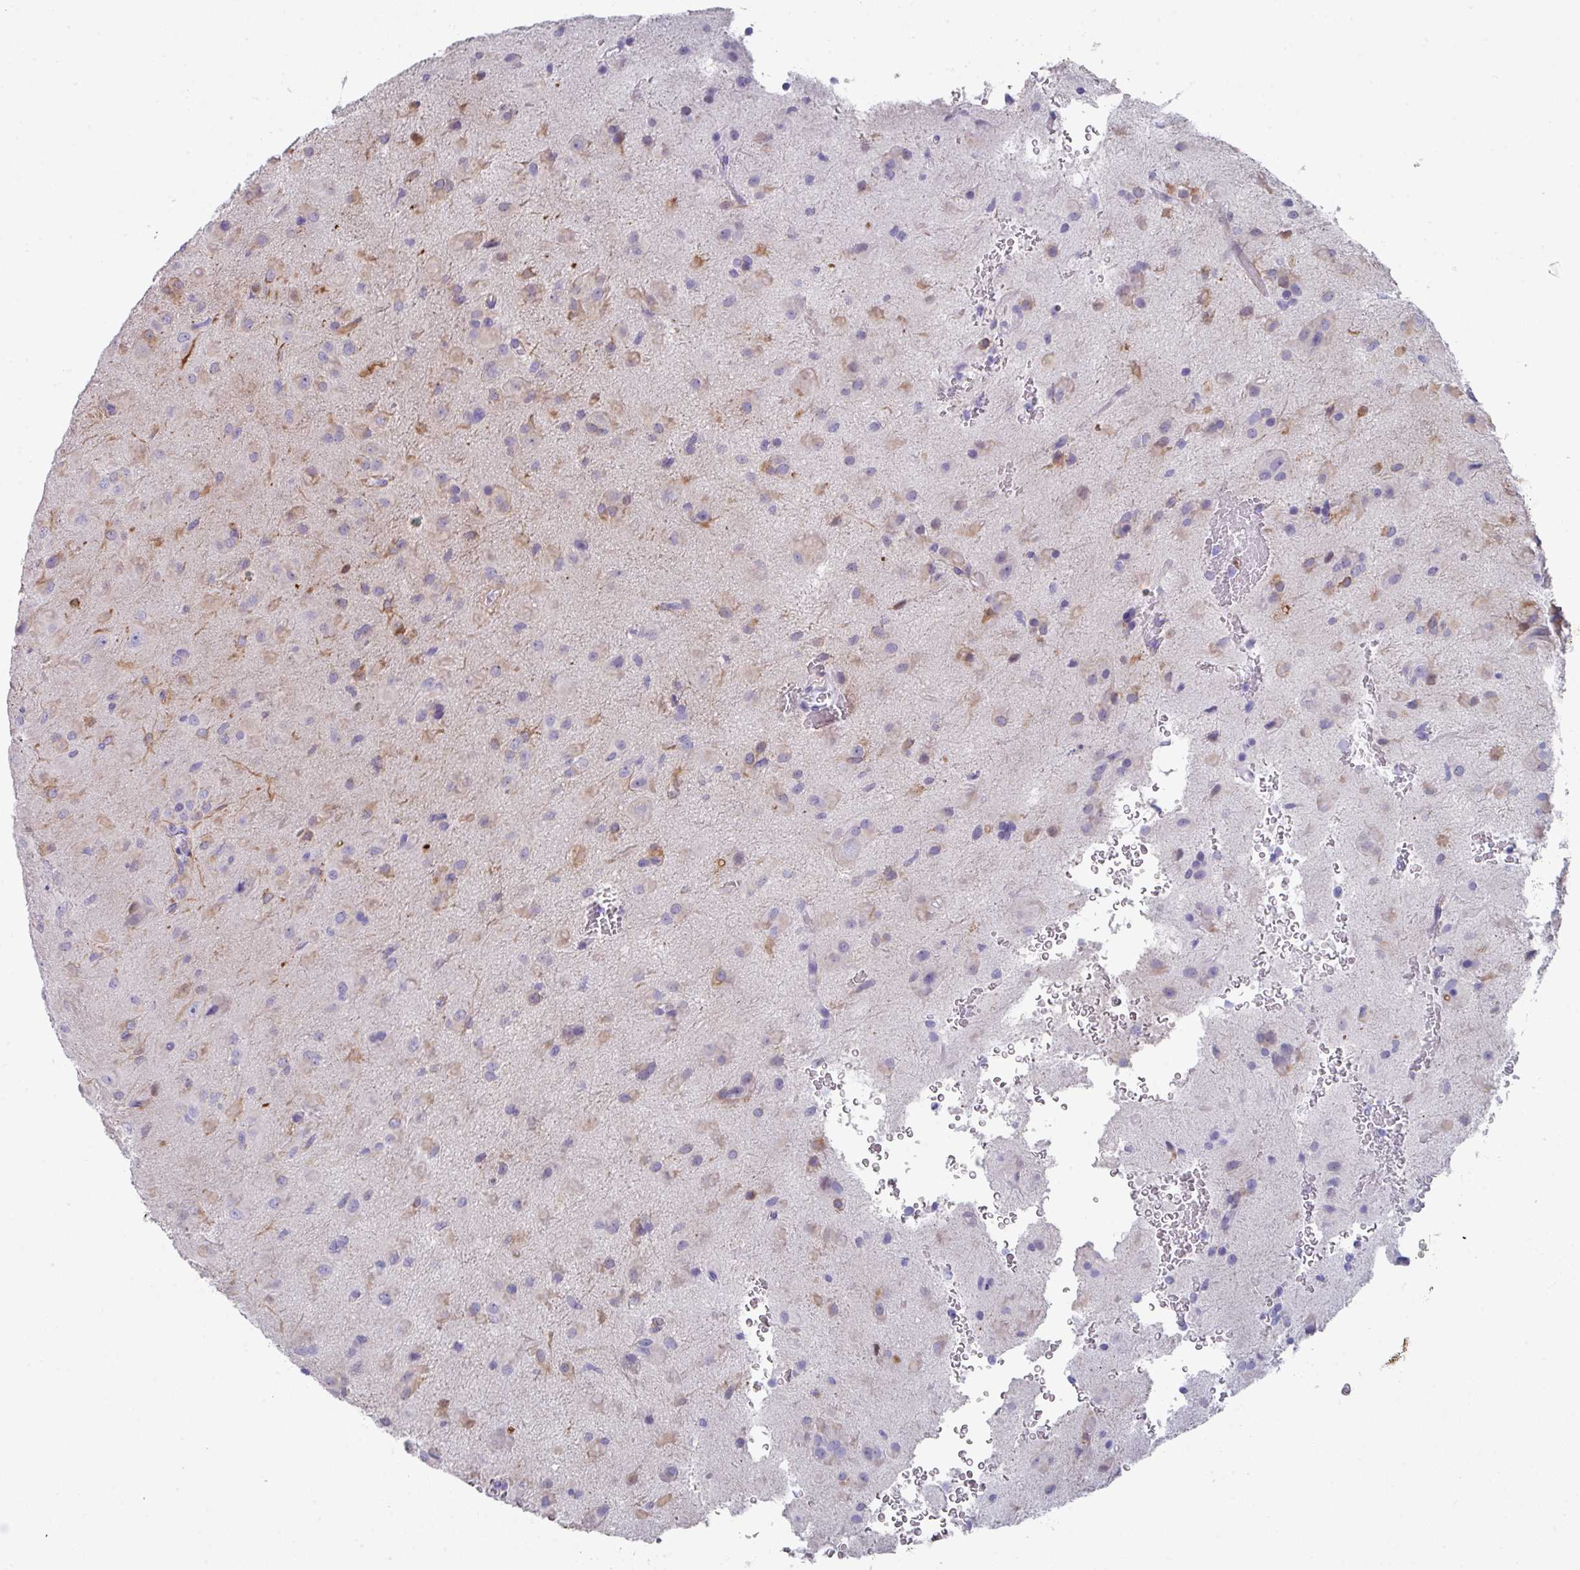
{"staining": {"intensity": "weak", "quantity": "<25%", "location": "cytoplasmic/membranous"}, "tissue": "glioma", "cell_type": "Tumor cells", "image_type": "cancer", "snomed": [{"axis": "morphology", "description": "Glioma, malignant, Low grade"}, {"axis": "topography", "description": "Brain"}], "caption": "Glioma was stained to show a protein in brown. There is no significant staining in tumor cells.", "gene": "PEX10", "patient": {"sex": "male", "age": 58}}